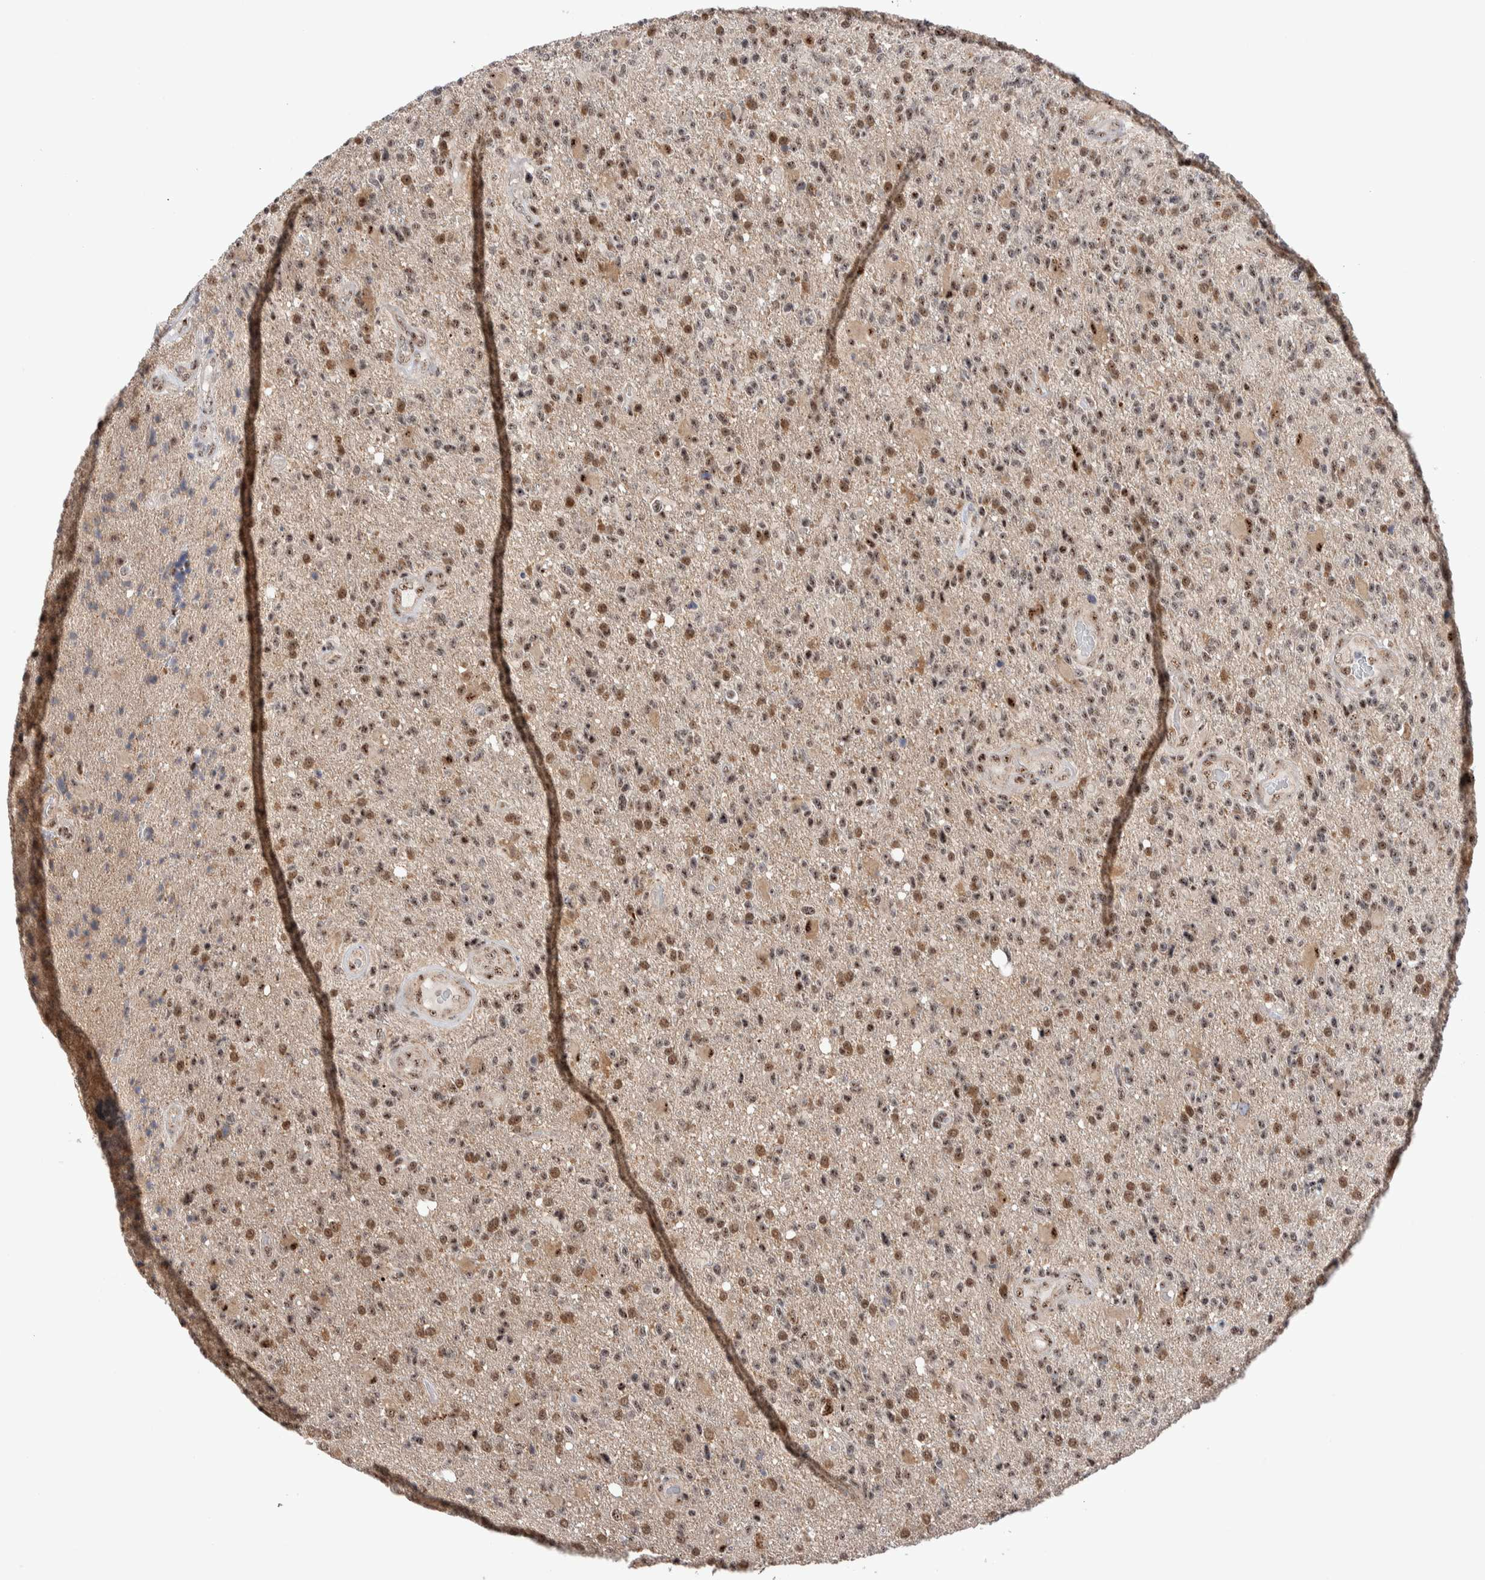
{"staining": {"intensity": "moderate", "quantity": ">75%", "location": "nuclear"}, "tissue": "glioma", "cell_type": "Tumor cells", "image_type": "cancer", "snomed": [{"axis": "morphology", "description": "Glioma, malignant, High grade"}, {"axis": "topography", "description": "Brain"}], "caption": "Brown immunohistochemical staining in human malignant glioma (high-grade) displays moderate nuclear expression in about >75% of tumor cells. (DAB (3,3'-diaminobenzidine) = brown stain, brightfield microscopy at high magnification).", "gene": "ZNF695", "patient": {"sex": "male", "age": 72}}